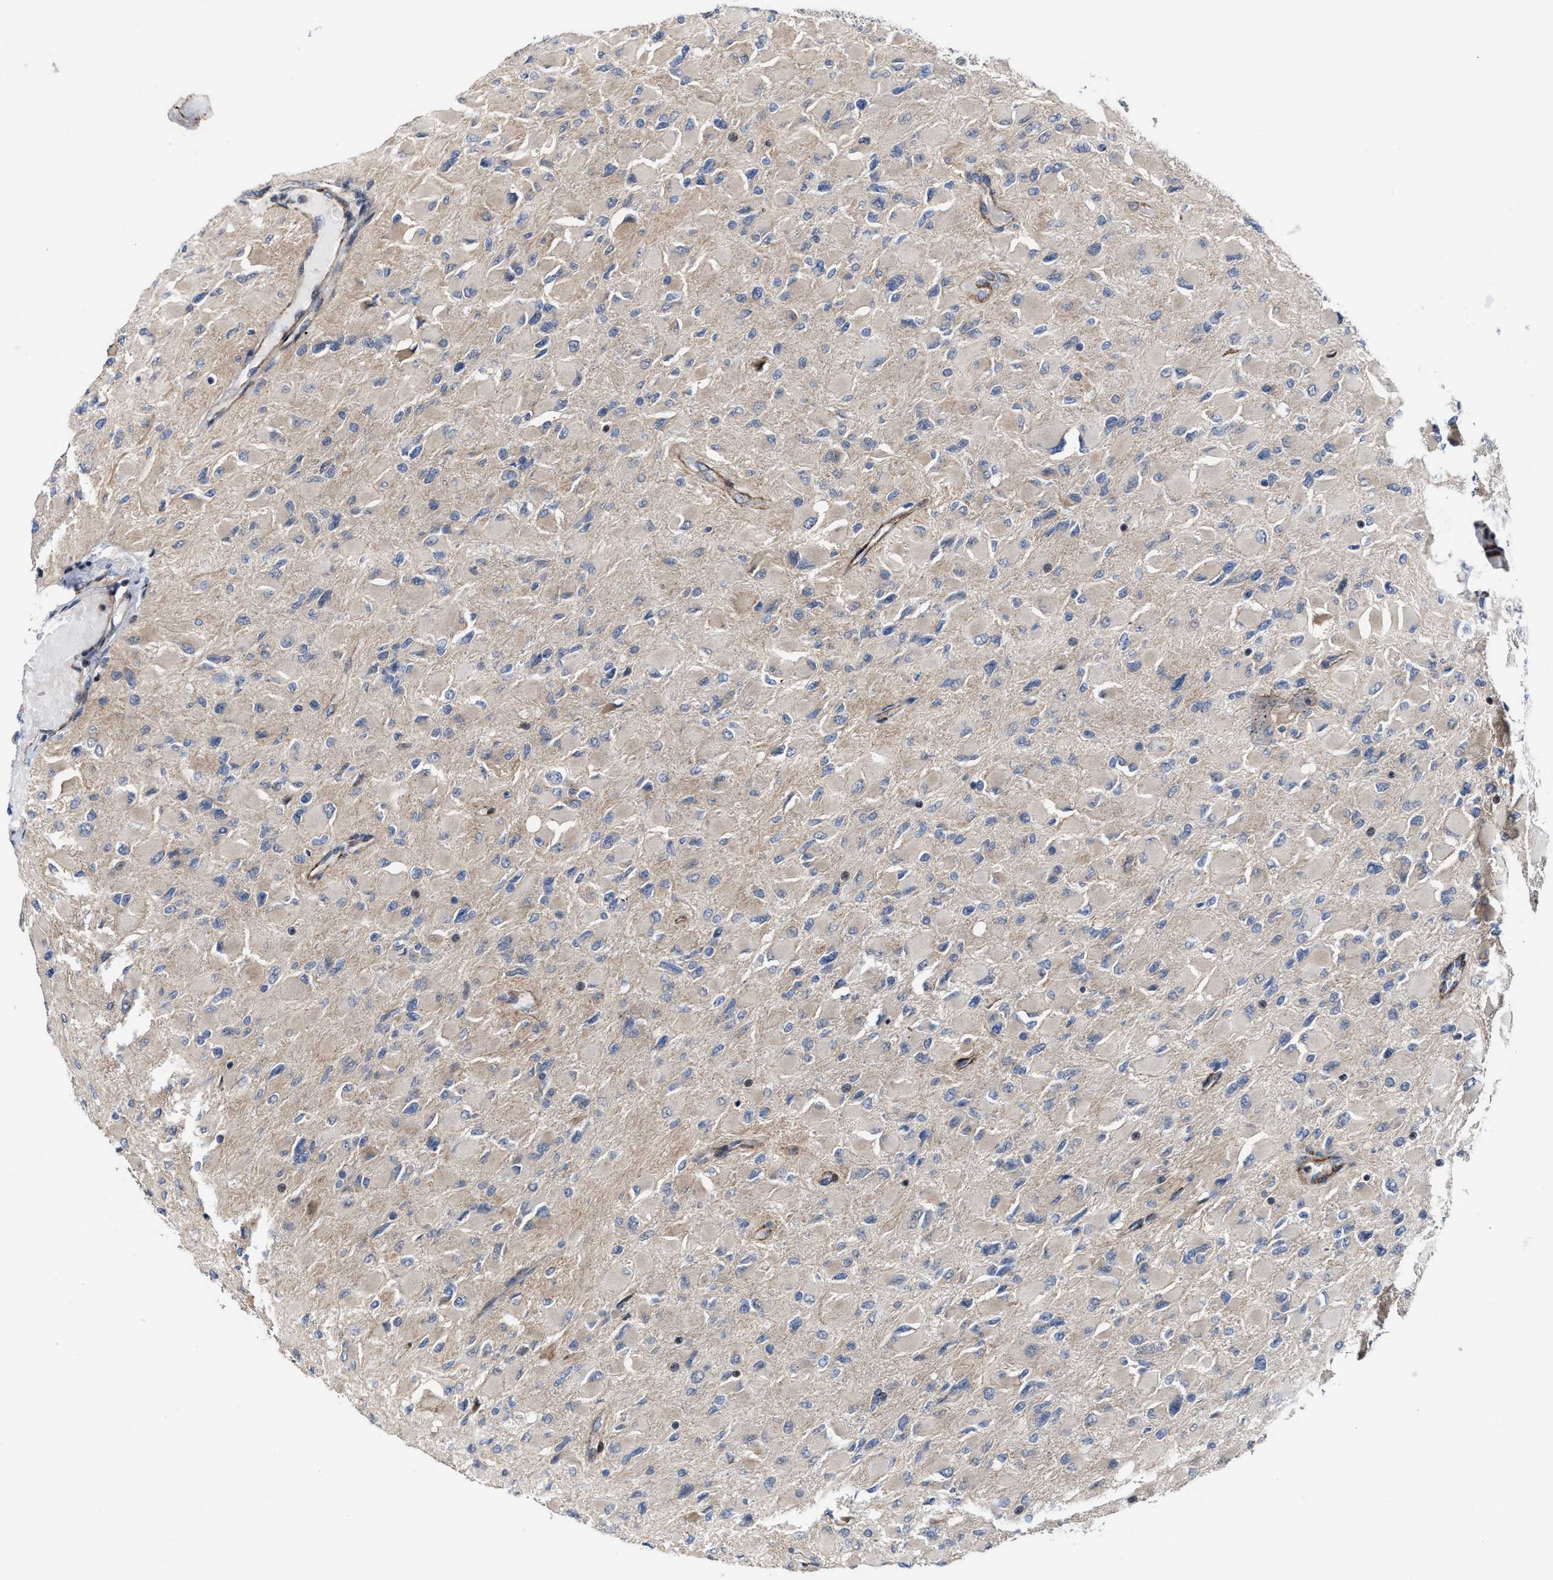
{"staining": {"intensity": "negative", "quantity": "none", "location": "none"}, "tissue": "glioma", "cell_type": "Tumor cells", "image_type": "cancer", "snomed": [{"axis": "morphology", "description": "Glioma, malignant, High grade"}, {"axis": "topography", "description": "Cerebral cortex"}], "caption": "Tumor cells show no significant expression in glioma. The staining is performed using DAB brown chromogen with nuclei counter-stained in using hematoxylin.", "gene": "TGFB1I1", "patient": {"sex": "female", "age": 36}}